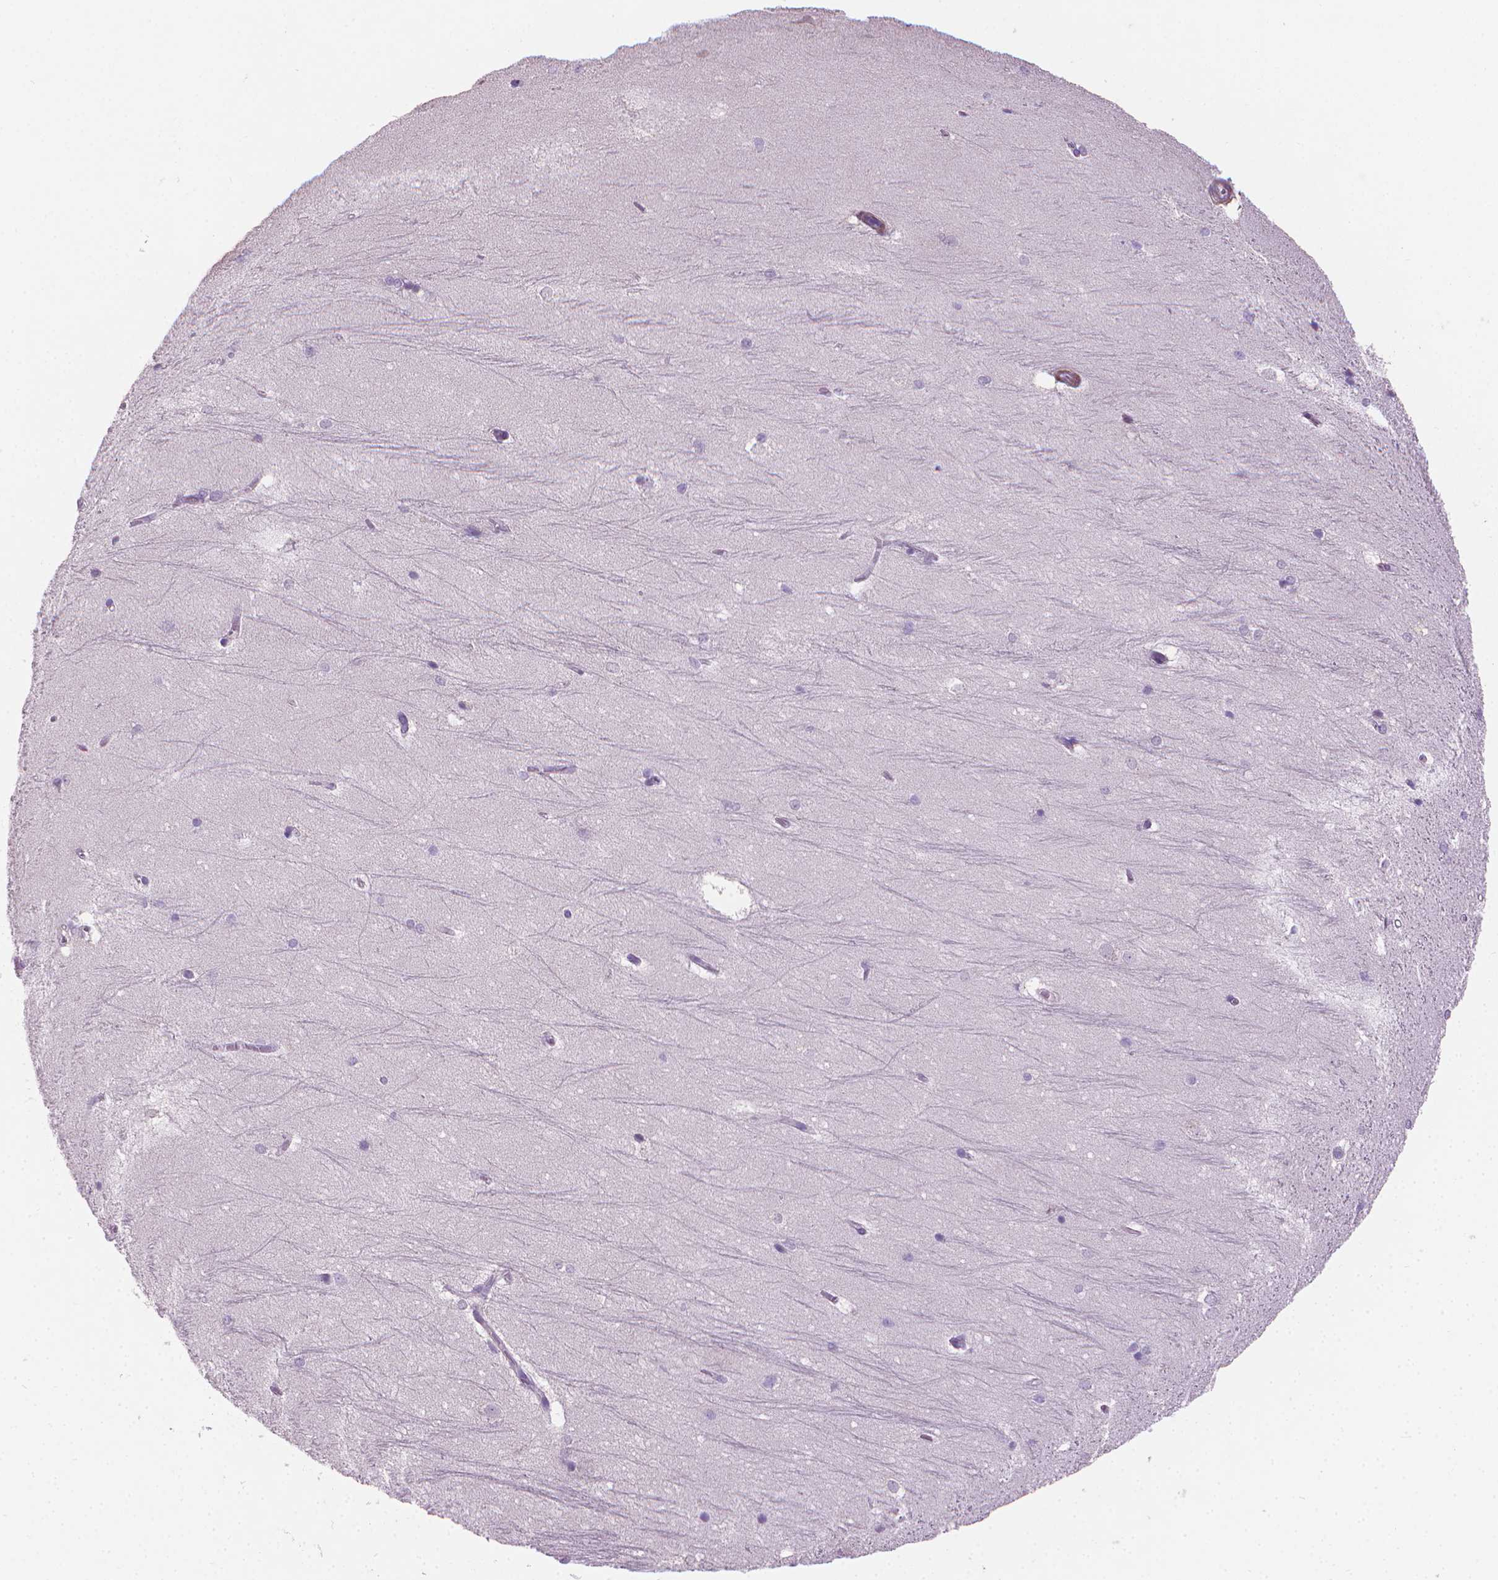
{"staining": {"intensity": "negative", "quantity": "none", "location": "none"}, "tissue": "hippocampus", "cell_type": "Glial cells", "image_type": "normal", "snomed": [{"axis": "morphology", "description": "Normal tissue, NOS"}, {"axis": "topography", "description": "Cerebral cortex"}, {"axis": "topography", "description": "Hippocampus"}], "caption": "Hippocampus was stained to show a protein in brown. There is no significant positivity in glial cells.", "gene": "GSDMA", "patient": {"sex": "female", "age": 19}}